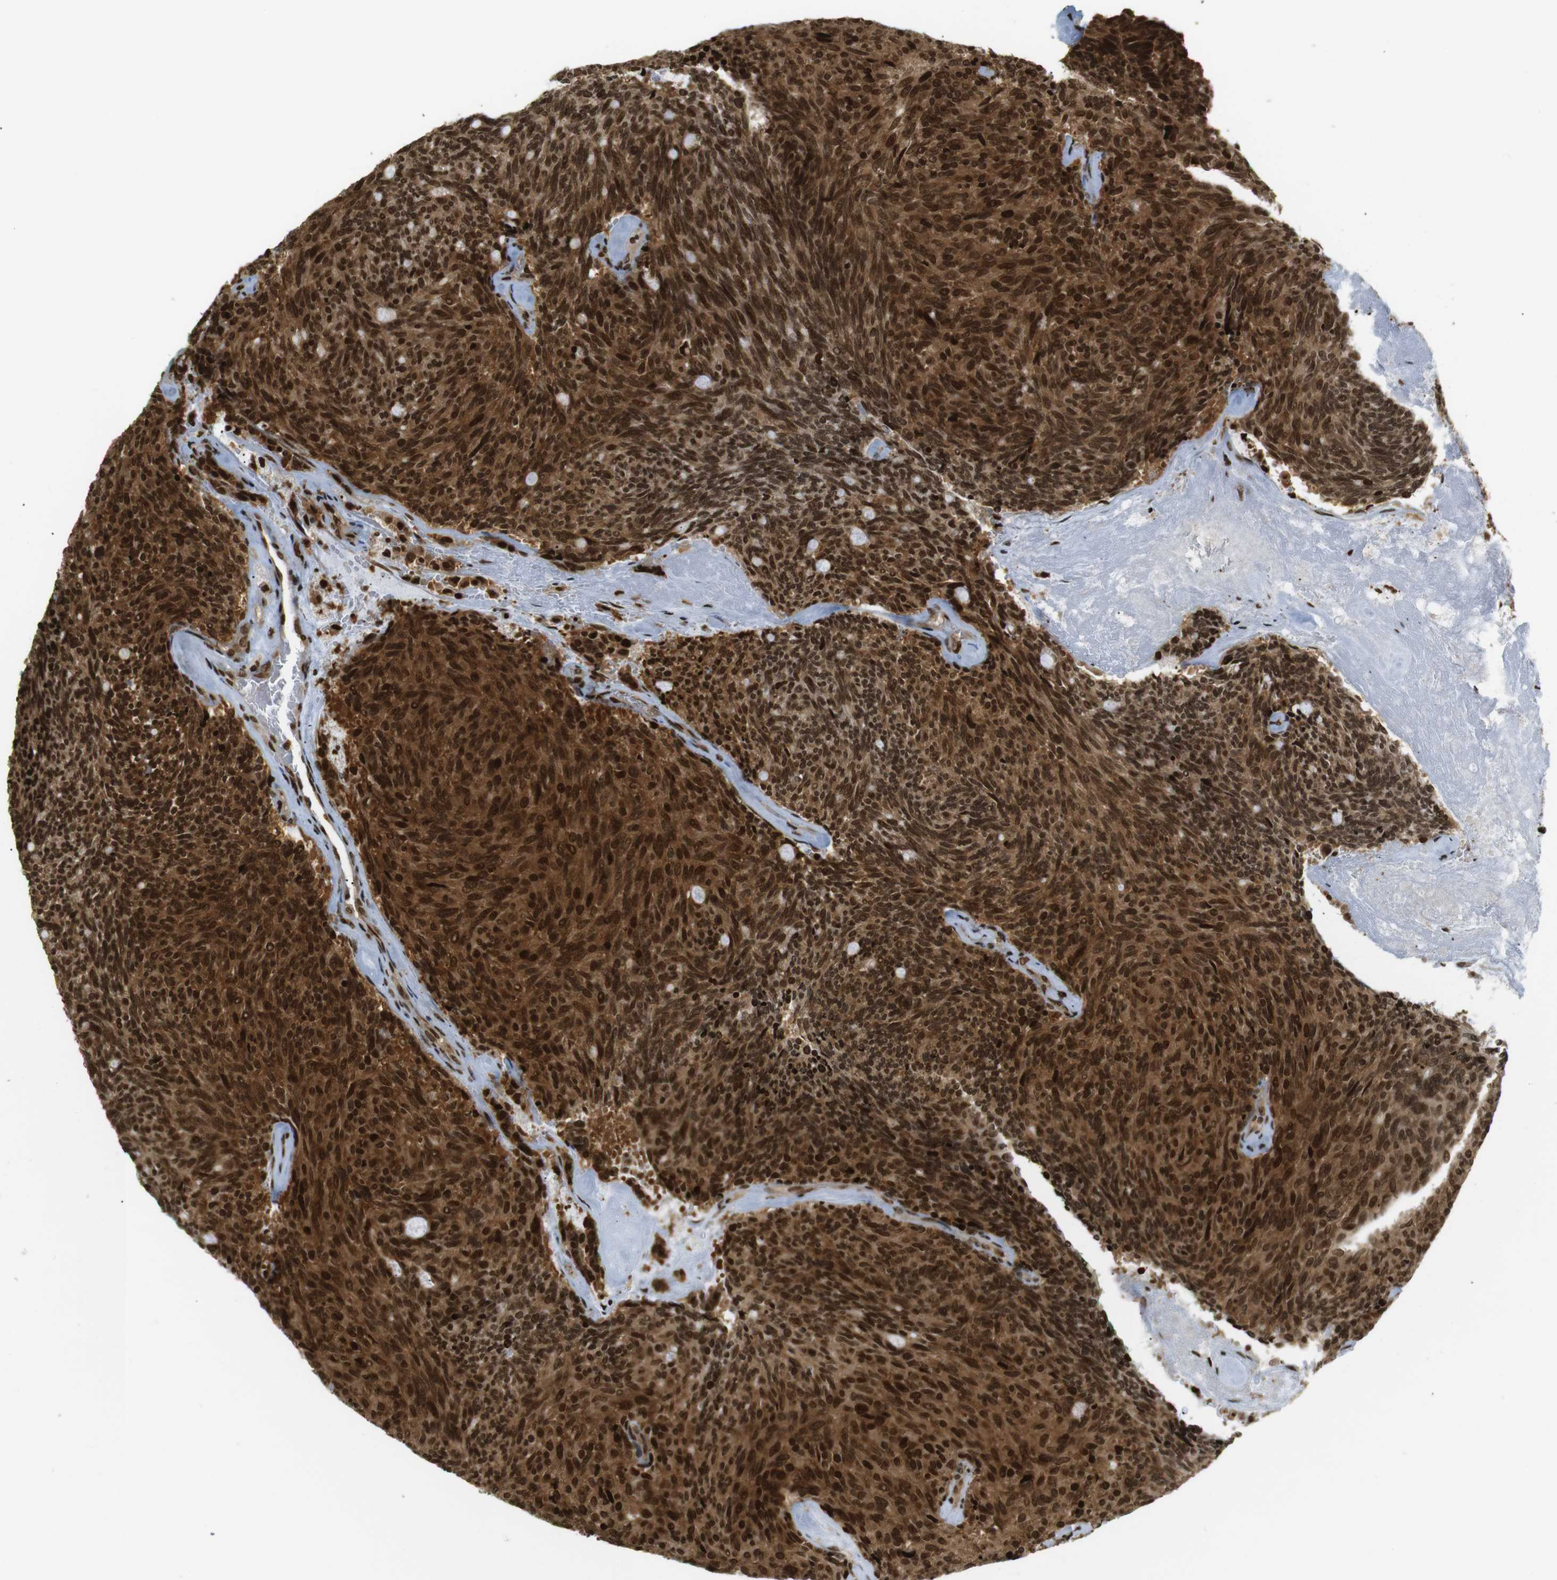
{"staining": {"intensity": "strong", "quantity": ">75%", "location": "cytoplasmic/membranous,nuclear"}, "tissue": "carcinoid", "cell_type": "Tumor cells", "image_type": "cancer", "snomed": [{"axis": "morphology", "description": "Carcinoid, malignant, NOS"}, {"axis": "topography", "description": "Pancreas"}], "caption": "Protein staining of malignant carcinoid tissue displays strong cytoplasmic/membranous and nuclear expression in approximately >75% of tumor cells. (Stains: DAB in brown, nuclei in blue, Microscopy: brightfield microscopy at high magnification).", "gene": "RUVBL2", "patient": {"sex": "female", "age": 54}}